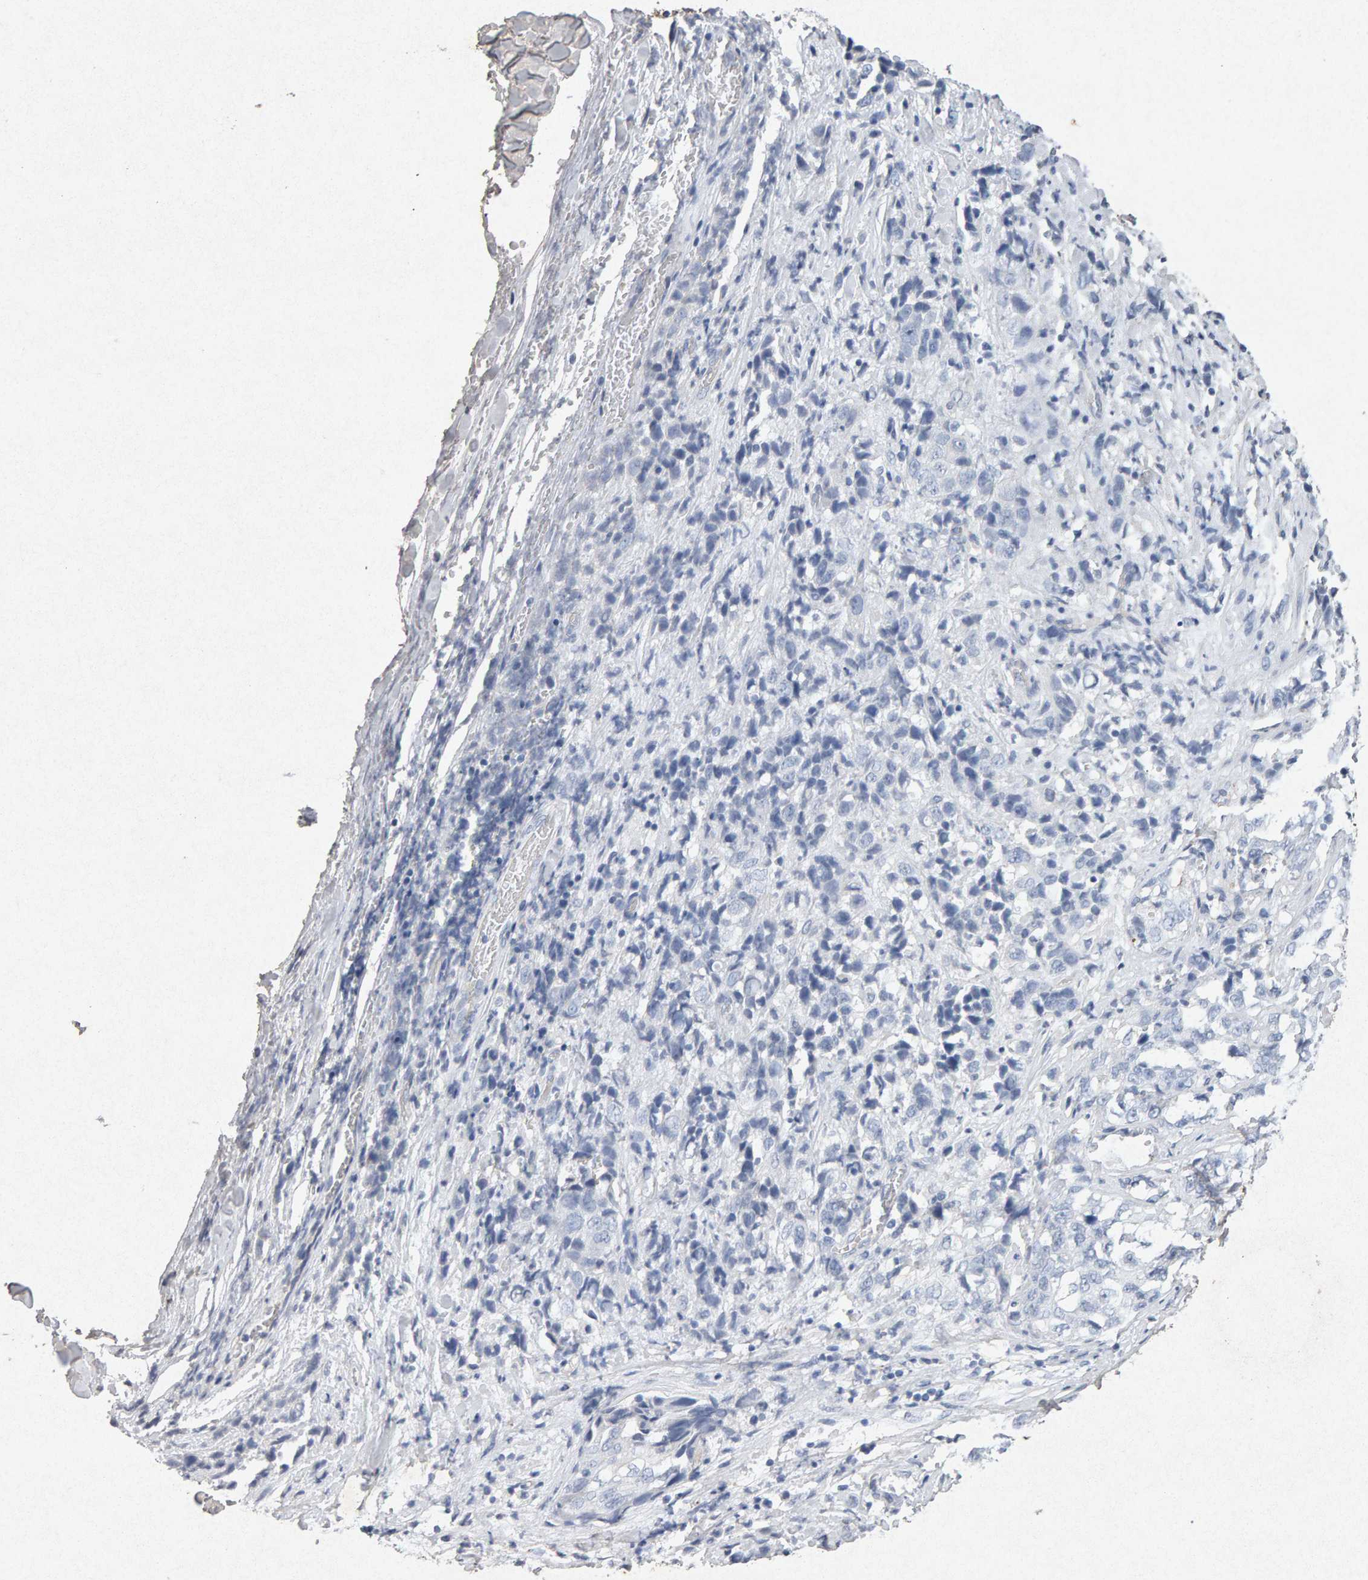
{"staining": {"intensity": "negative", "quantity": "none", "location": "none"}, "tissue": "stomach cancer", "cell_type": "Tumor cells", "image_type": "cancer", "snomed": [{"axis": "morphology", "description": "Adenocarcinoma, NOS"}, {"axis": "topography", "description": "Stomach"}], "caption": "Immunohistochemistry histopathology image of neoplastic tissue: stomach adenocarcinoma stained with DAB (3,3'-diaminobenzidine) exhibits no significant protein positivity in tumor cells.", "gene": "PTPRM", "patient": {"sex": "male", "age": 48}}